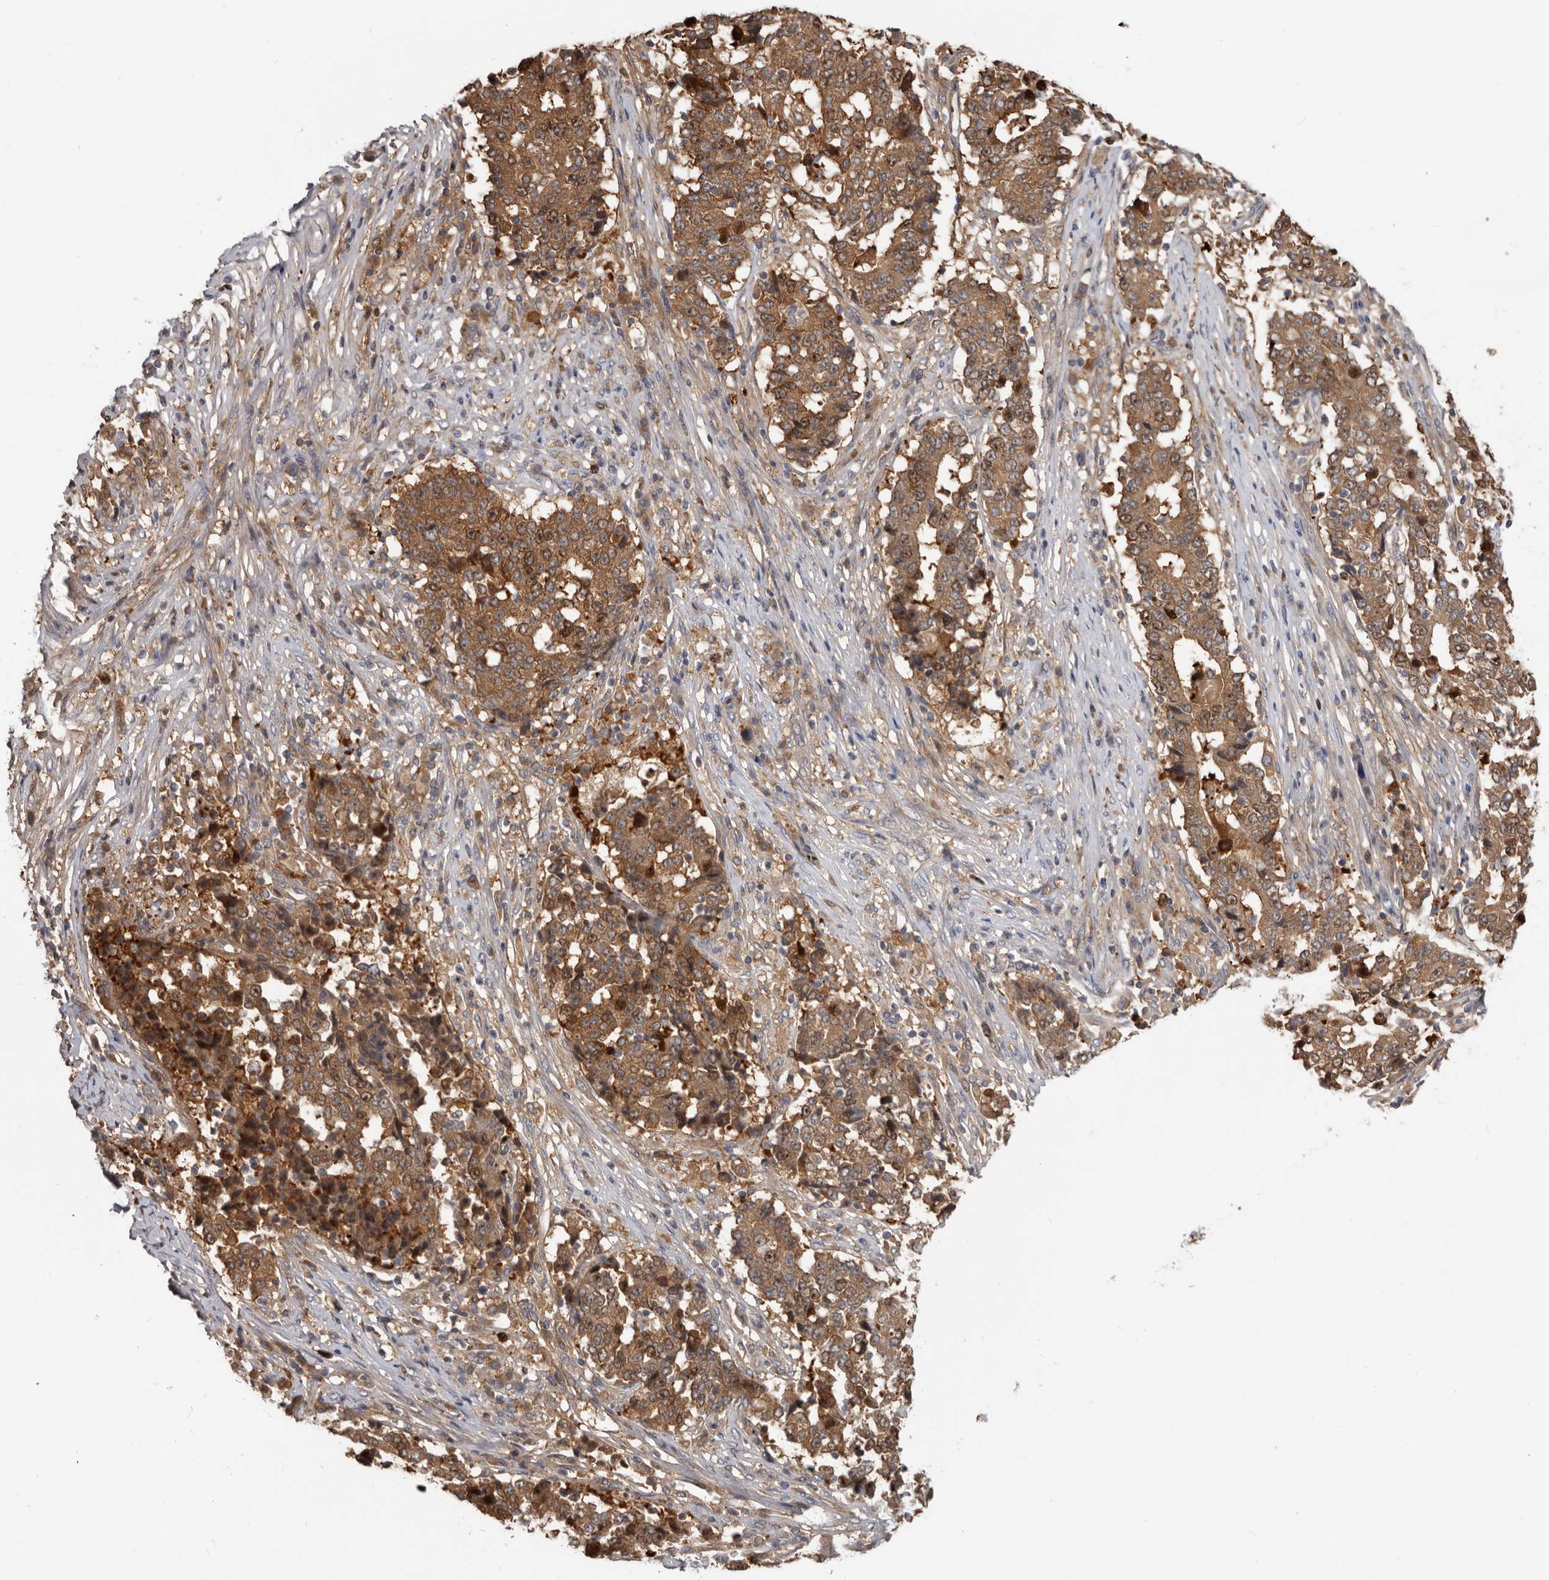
{"staining": {"intensity": "moderate", "quantity": ">75%", "location": "cytoplasmic/membranous"}, "tissue": "stomach cancer", "cell_type": "Tumor cells", "image_type": "cancer", "snomed": [{"axis": "morphology", "description": "Adenocarcinoma, NOS"}, {"axis": "topography", "description": "Stomach"}], "caption": "This histopathology image demonstrates immunohistochemistry staining of adenocarcinoma (stomach), with medium moderate cytoplasmic/membranous expression in about >75% of tumor cells.", "gene": "CDCA8", "patient": {"sex": "male", "age": 59}}